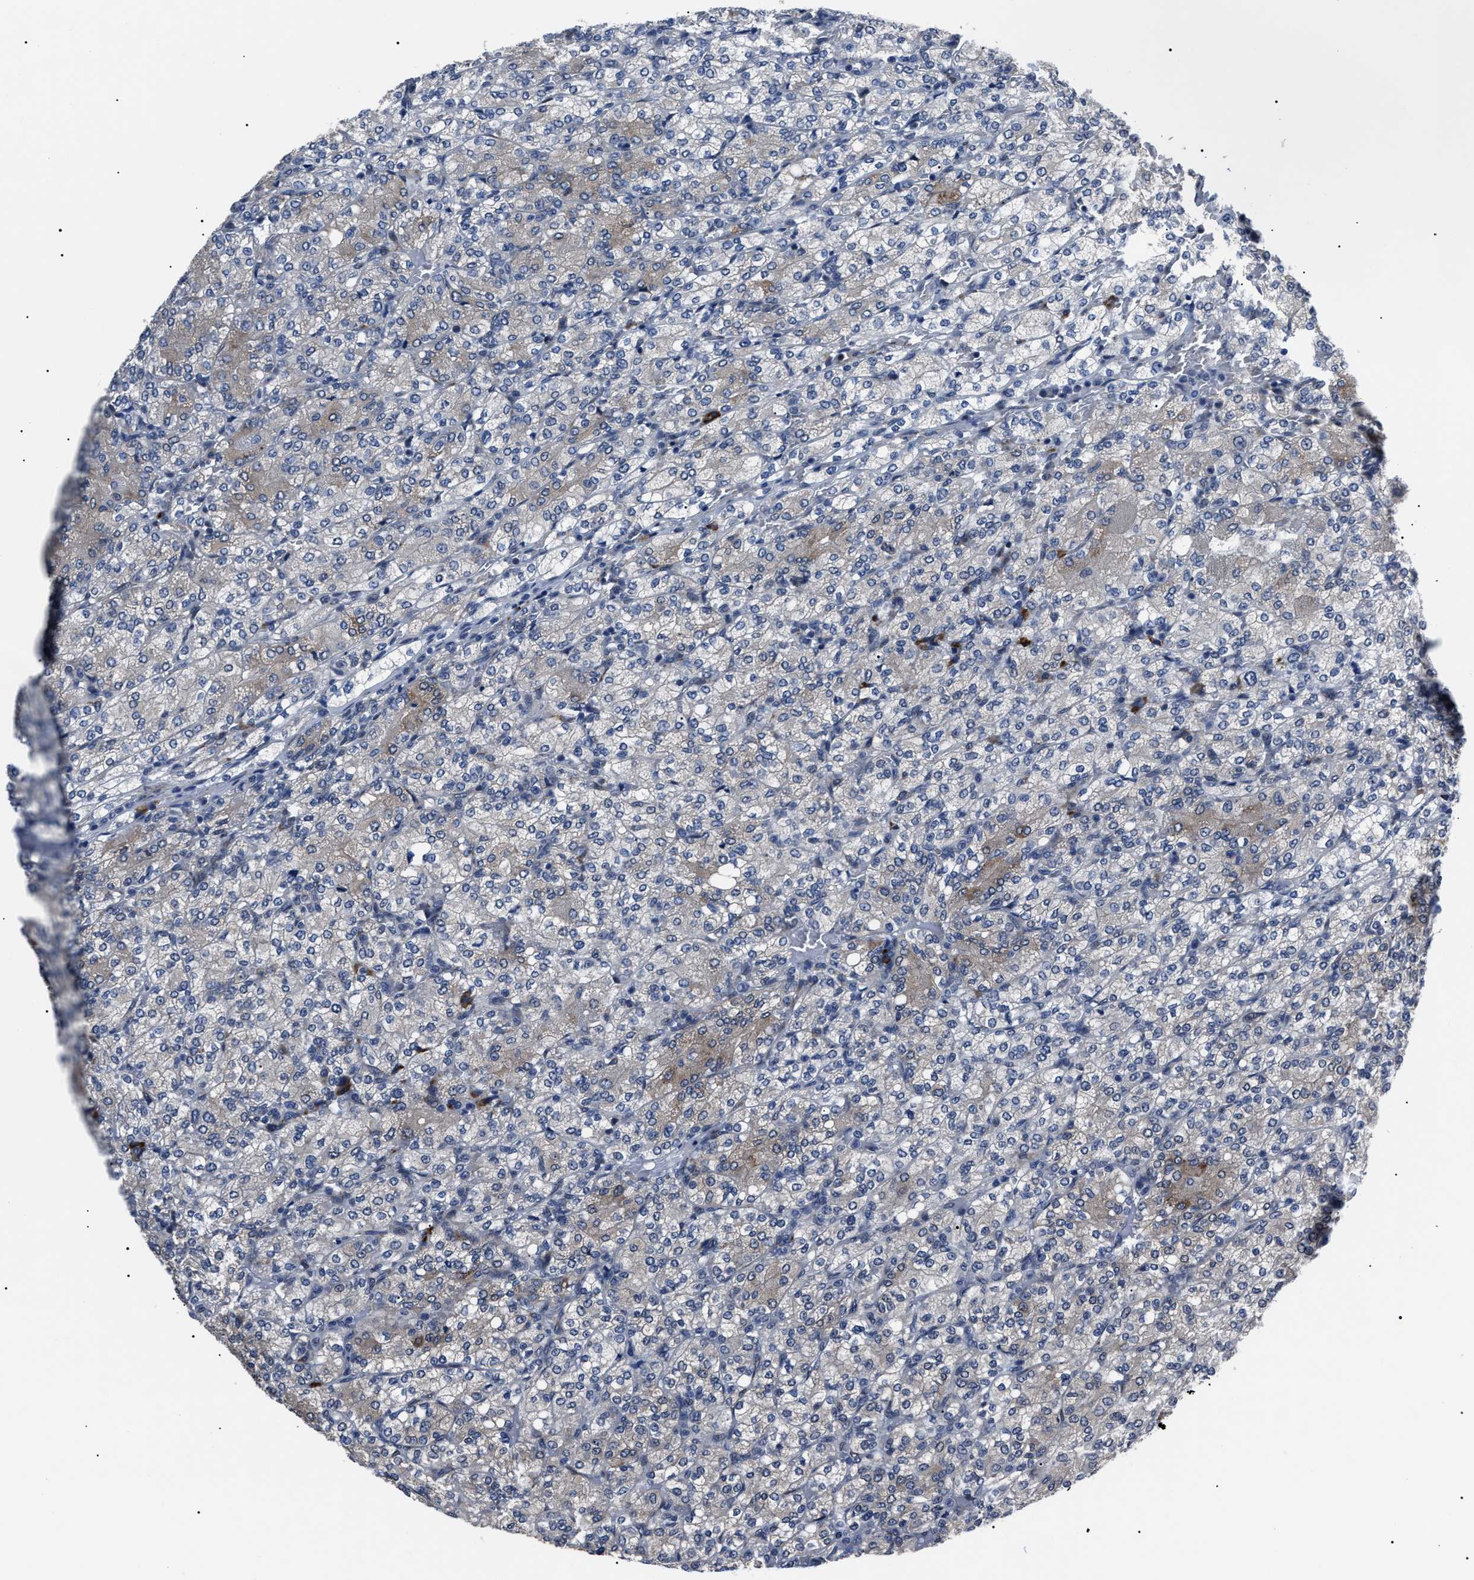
{"staining": {"intensity": "weak", "quantity": "<25%", "location": "cytoplasmic/membranous"}, "tissue": "renal cancer", "cell_type": "Tumor cells", "image_type": "cancer", "snomed": [{"axis": "morphology", "description": "Adenocarcinoma, NOS"}, {"axis": "topography", "description": "Kidney"}], "caption": "Tumor cells are negative for protein expression in human renal adenocarcinoma. Nuclei are stained in blue.", "gene": "LRRC14", "patient": {"sex": "male", "age": 77}}